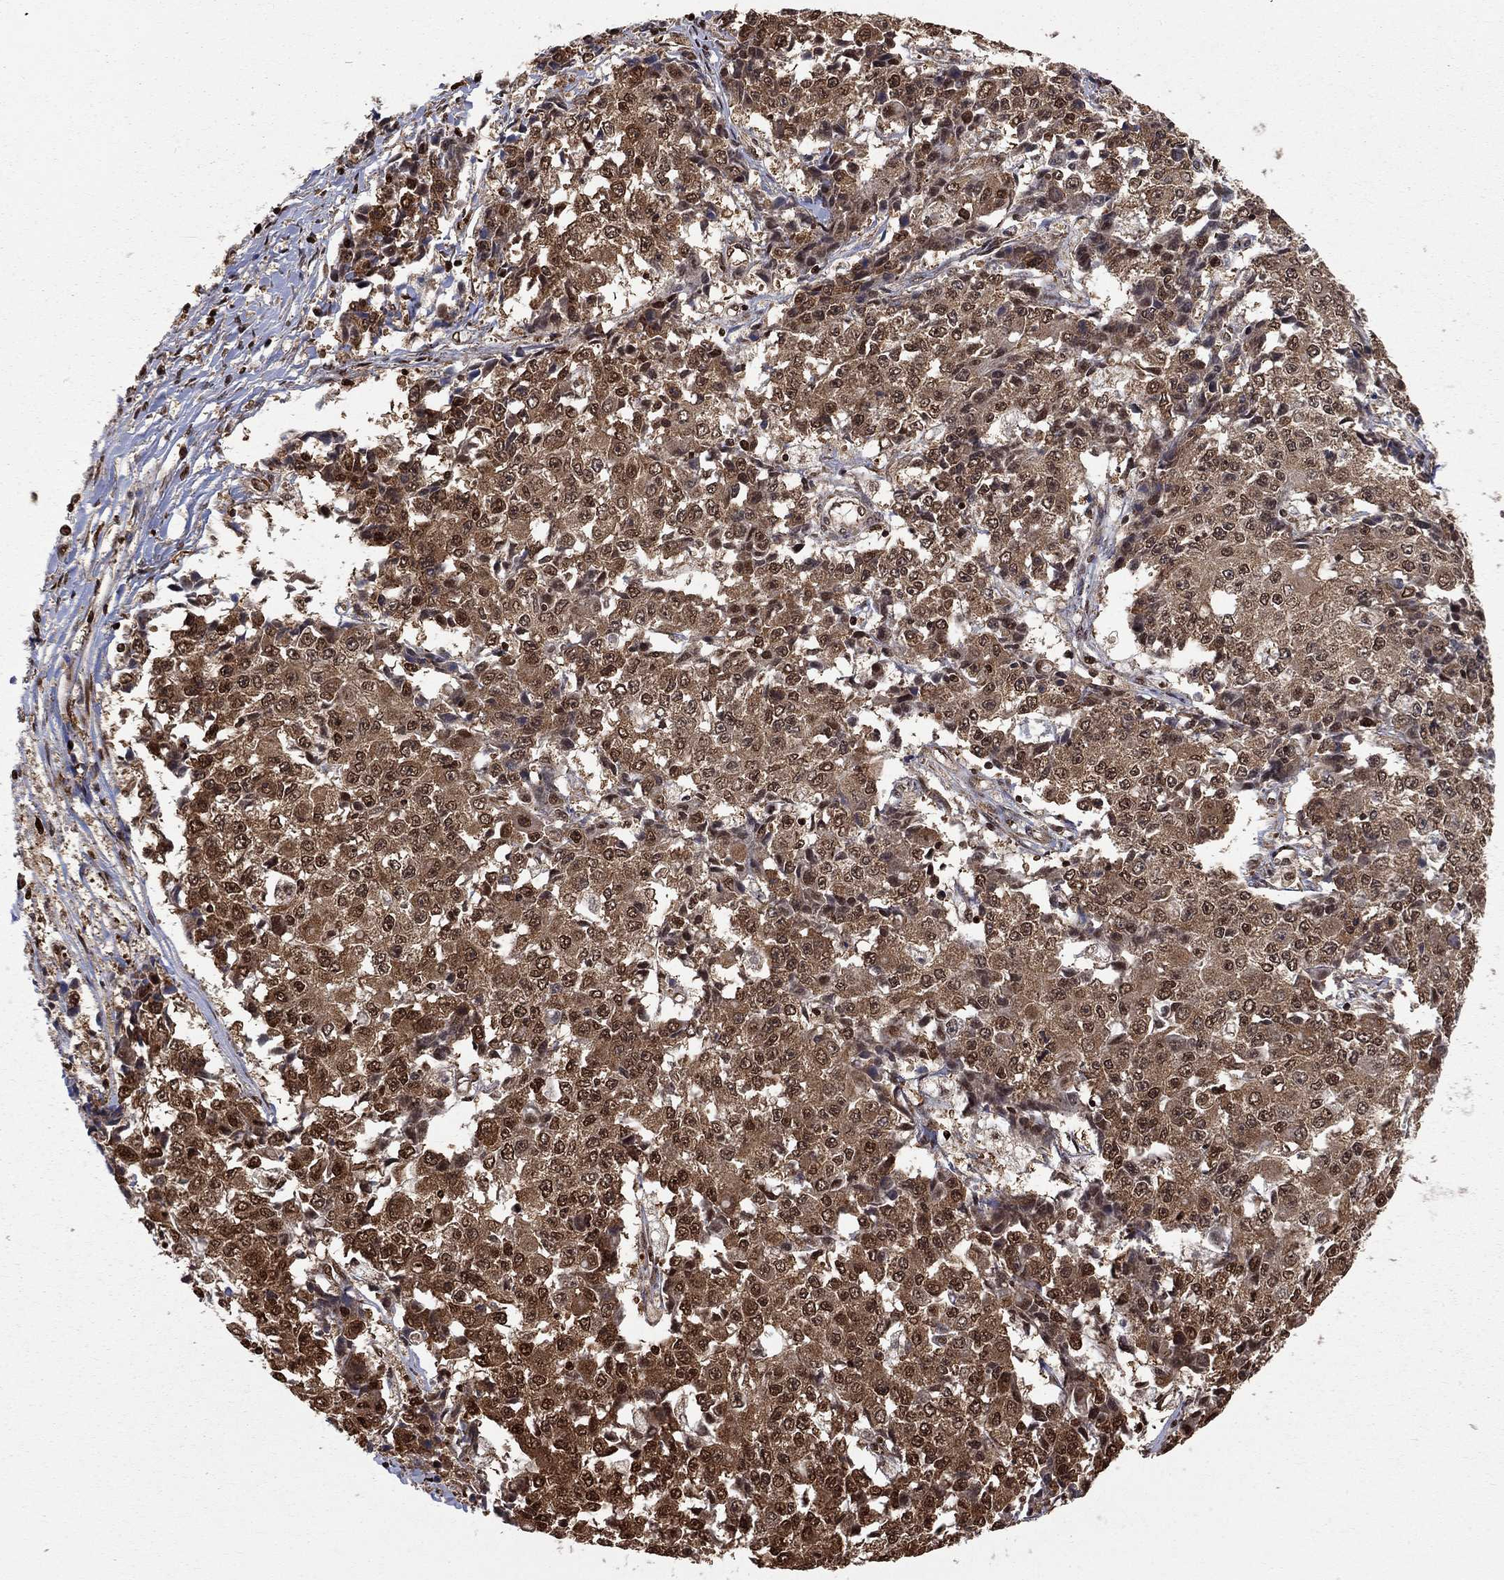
{"staining": {"intensity": "strong", "quantity": ">75%", "location": "cytoplasmic/membranous,nuclear"}, "tissue": "ovarian cancer", "cell_type": "Tumor cells", "image_type": "cancer", "snomed": [{"axis": "morphology", "description": "Carcinoma, endometroid"}, {"axis": "topography", "description": "Ovary"}], "caption": "Human endometroid carcinoma (ovarian) stained with a protein marker demonstrates strong staining in tumor cells.", "gene": "ELOB", "patient": {"sex": "female", "age": 42}}